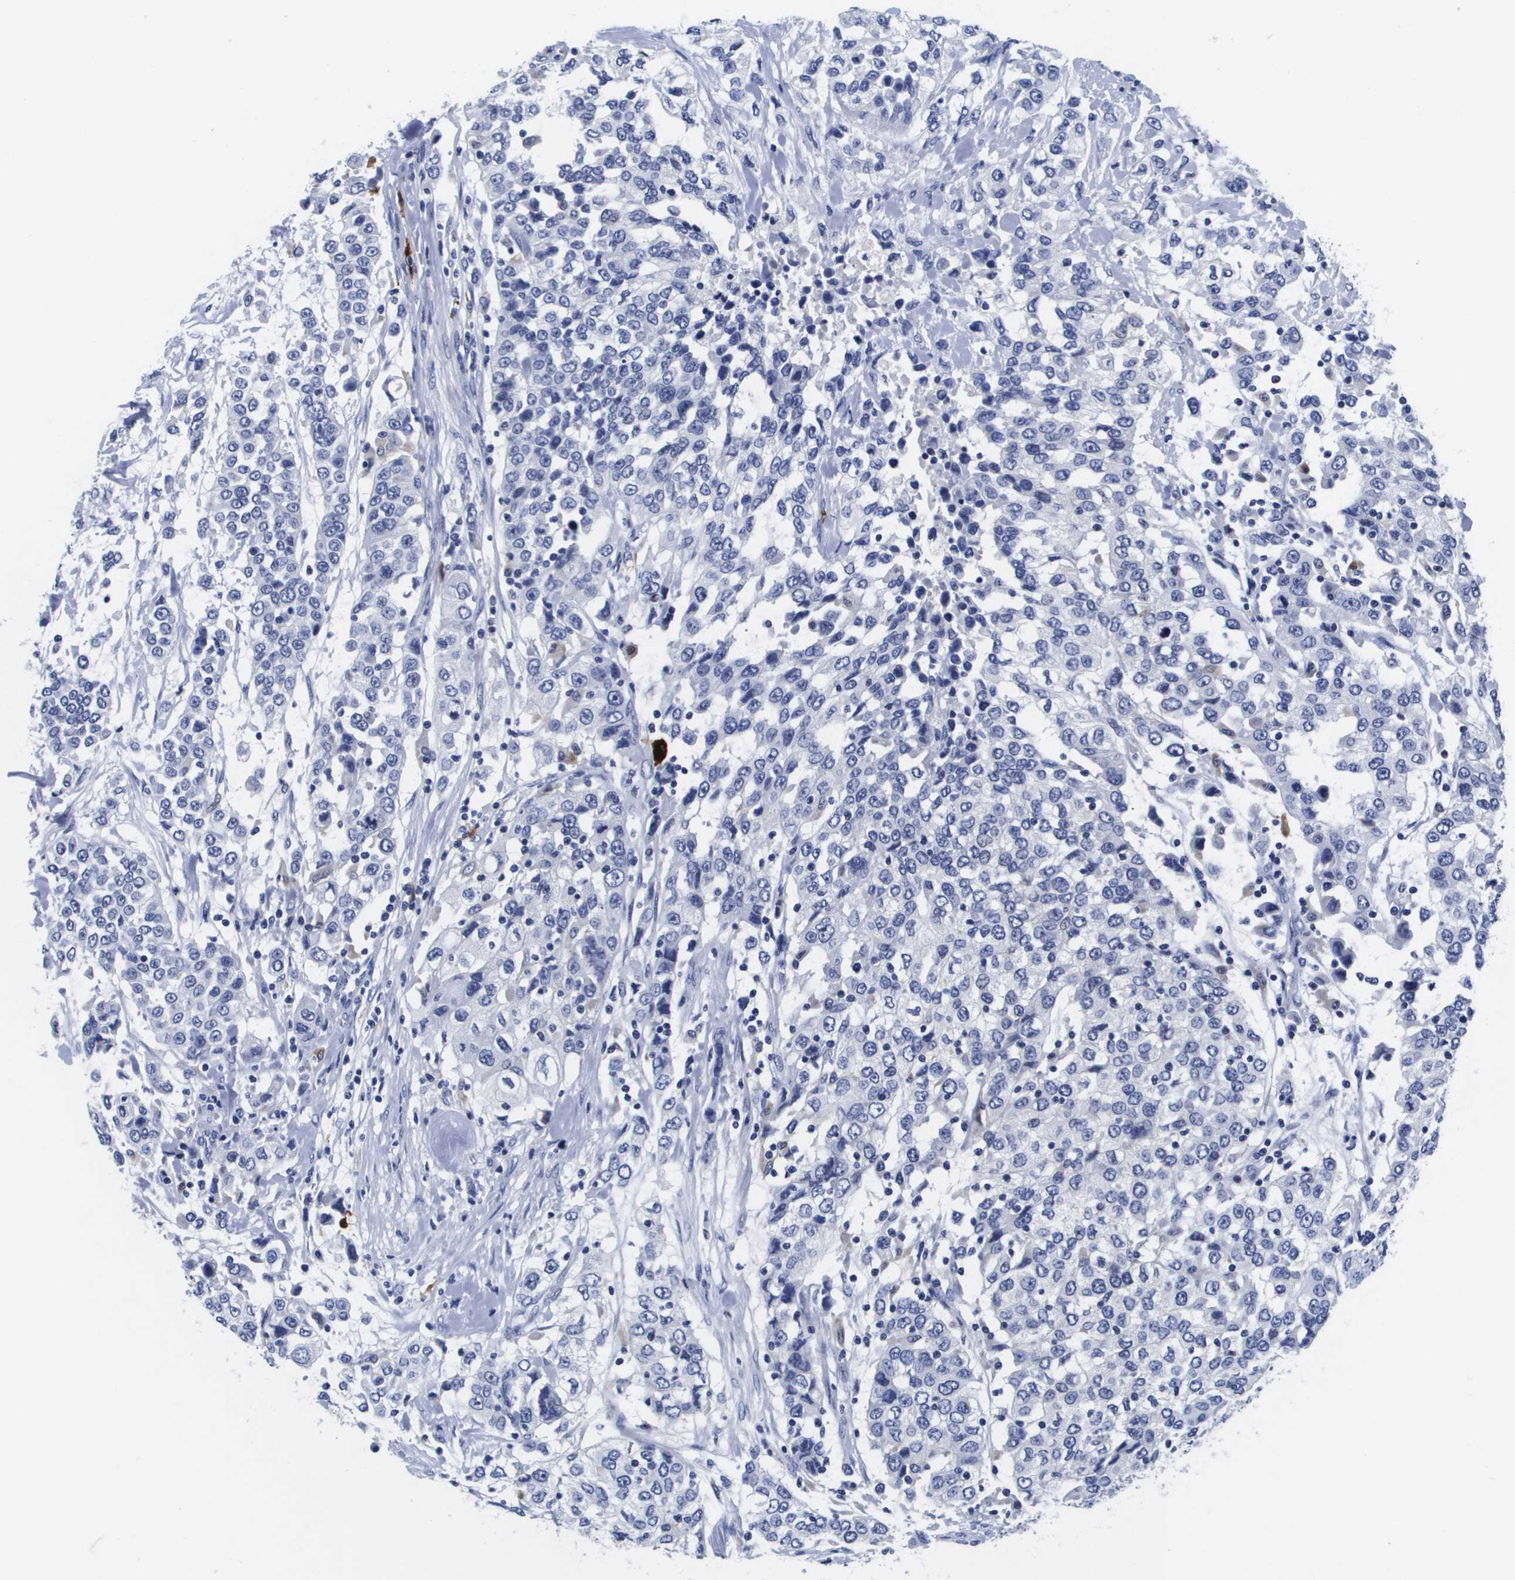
{"staining": {"intensity": "negative", "quantity": "none", "location": "none"}, "tissue": "urothelial cancer", "cell_type": "Tumor cells", "image_type": "cancer", "snomed": [{"axis": "morphology", "description": "Urothelial carcinoma, High grade"}, {"axis": "topography", "description": "Urinary bladder"}], "caption": "This micrograph is of urothelial carcinoma (high-grade) stained with IHC to label a protein in brown with the nuclei are counter-stained blue. There is no expression in tumor cells. Nuclei are stained in blue.", "gene": "HMOX1", "patient": {"sex": "female", "age": 80}}